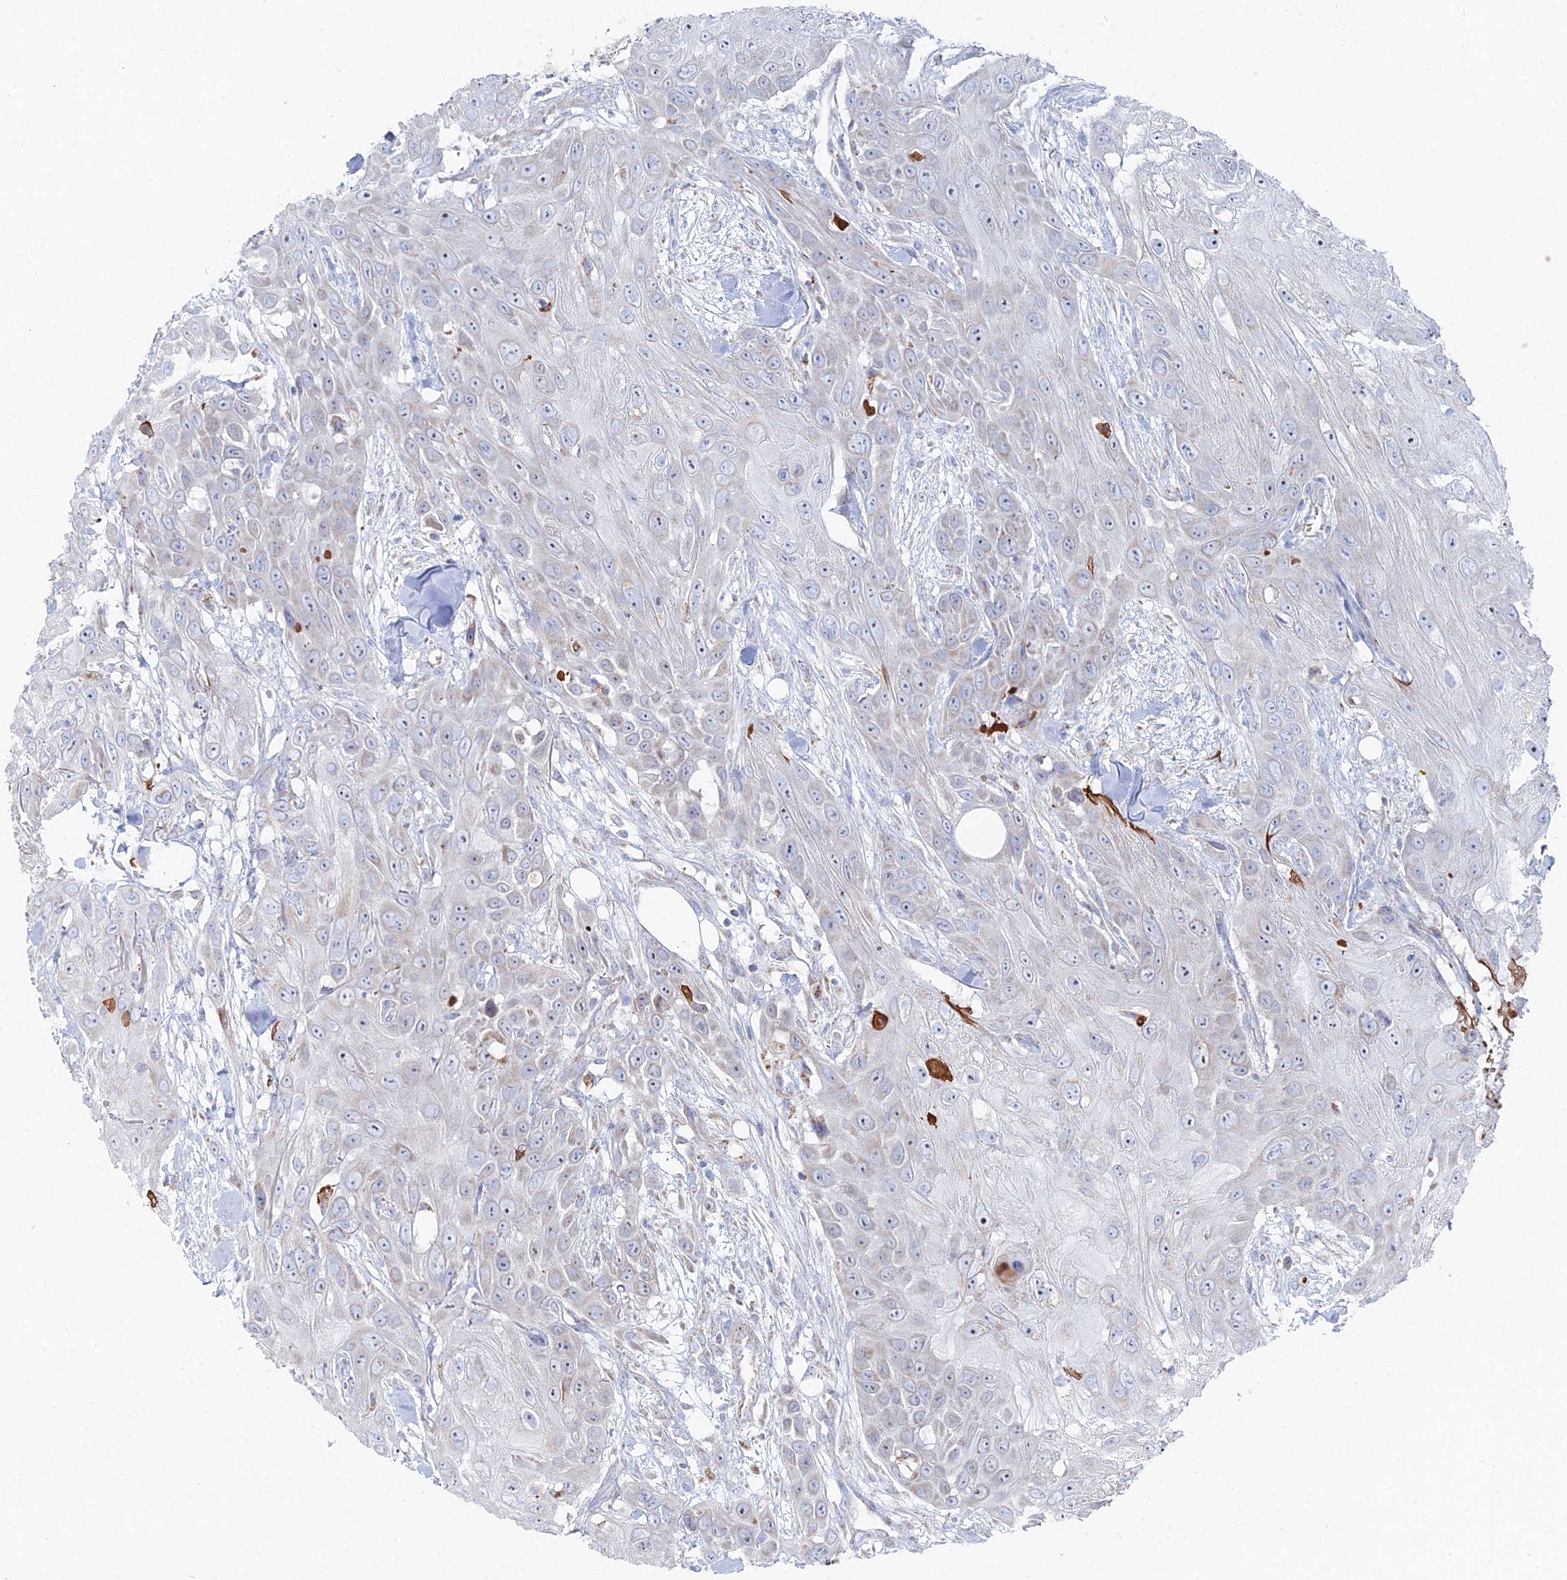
{"staining": {"intensity": "negative", "quantity": "none", "location": "none"}, "tissue": "head and neck cancer", "cell_type": "Tumor cells", "image_type": "cancer", "snomed": [{"axis": "morphology", "description": "Squamous cell carcinoma, NOS"}, {"axis": "topography", "description": "Head-Neck"}], "caption": "A high-resolution micrograph shows IHC staining of head and neck cancer, which exhibits no significant expression in tumor cells.", "gene": "MPC1", "patient": {"sex": "male", "age": 81}}